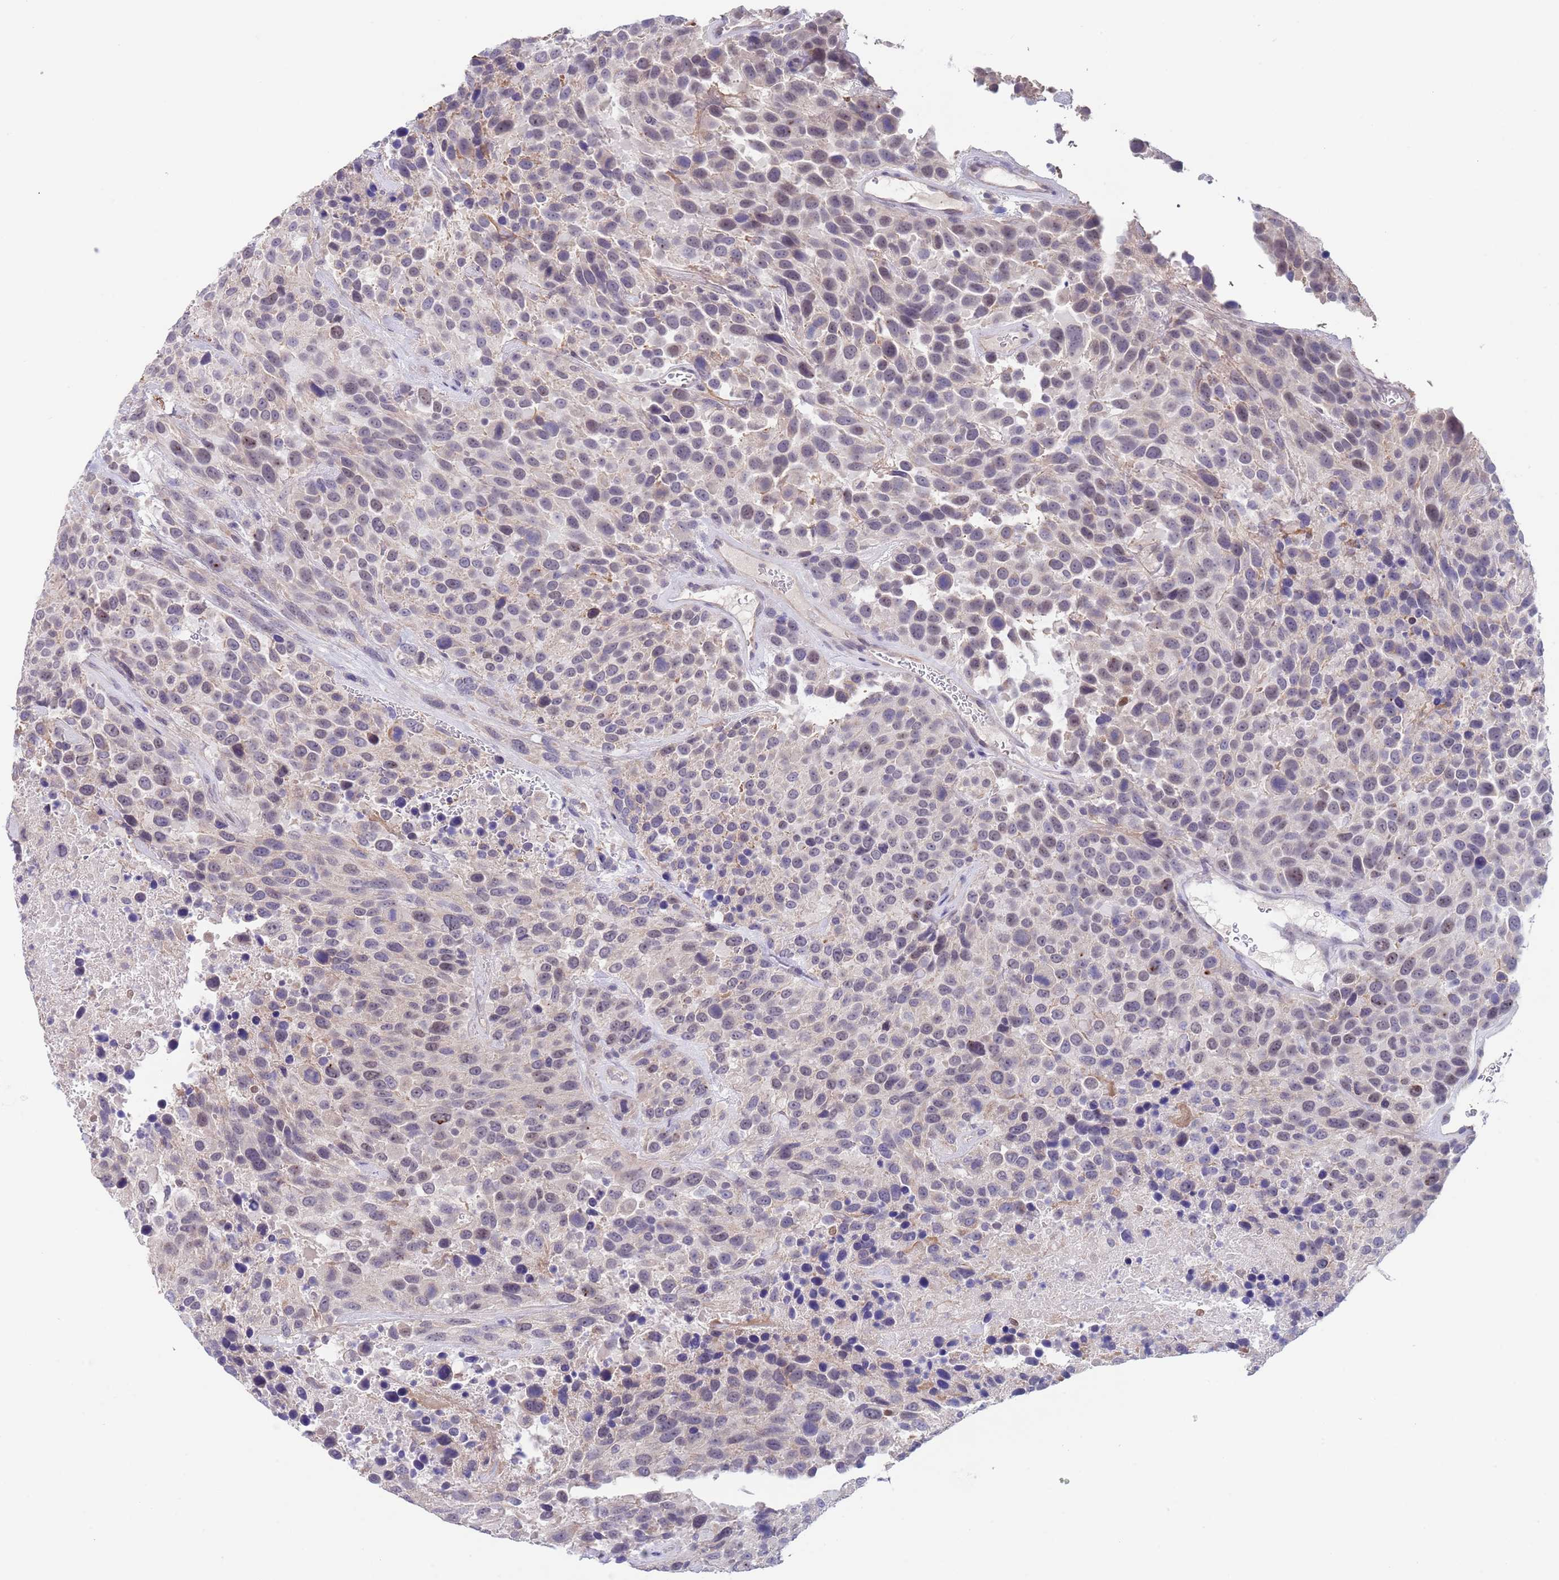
{"staining": {"intensity": "negative", "quantity": "none", "location": "none"}, "tissue": "urothelial cancer", "cell_type": "Tumor cells", "image_type": "cancer", "snomed": [{"axis": "morphology", "description": "Urothelial carcinoma, High grade"}, {"axis": "topography", "description": "Urinary bladder"}], "caption": "This is an IHC image of human high-grade urothelial carcinoma. There is no staining in tumor cells.", "gene": "RNF169", "patient": {"sex": "female", "age": 70}}